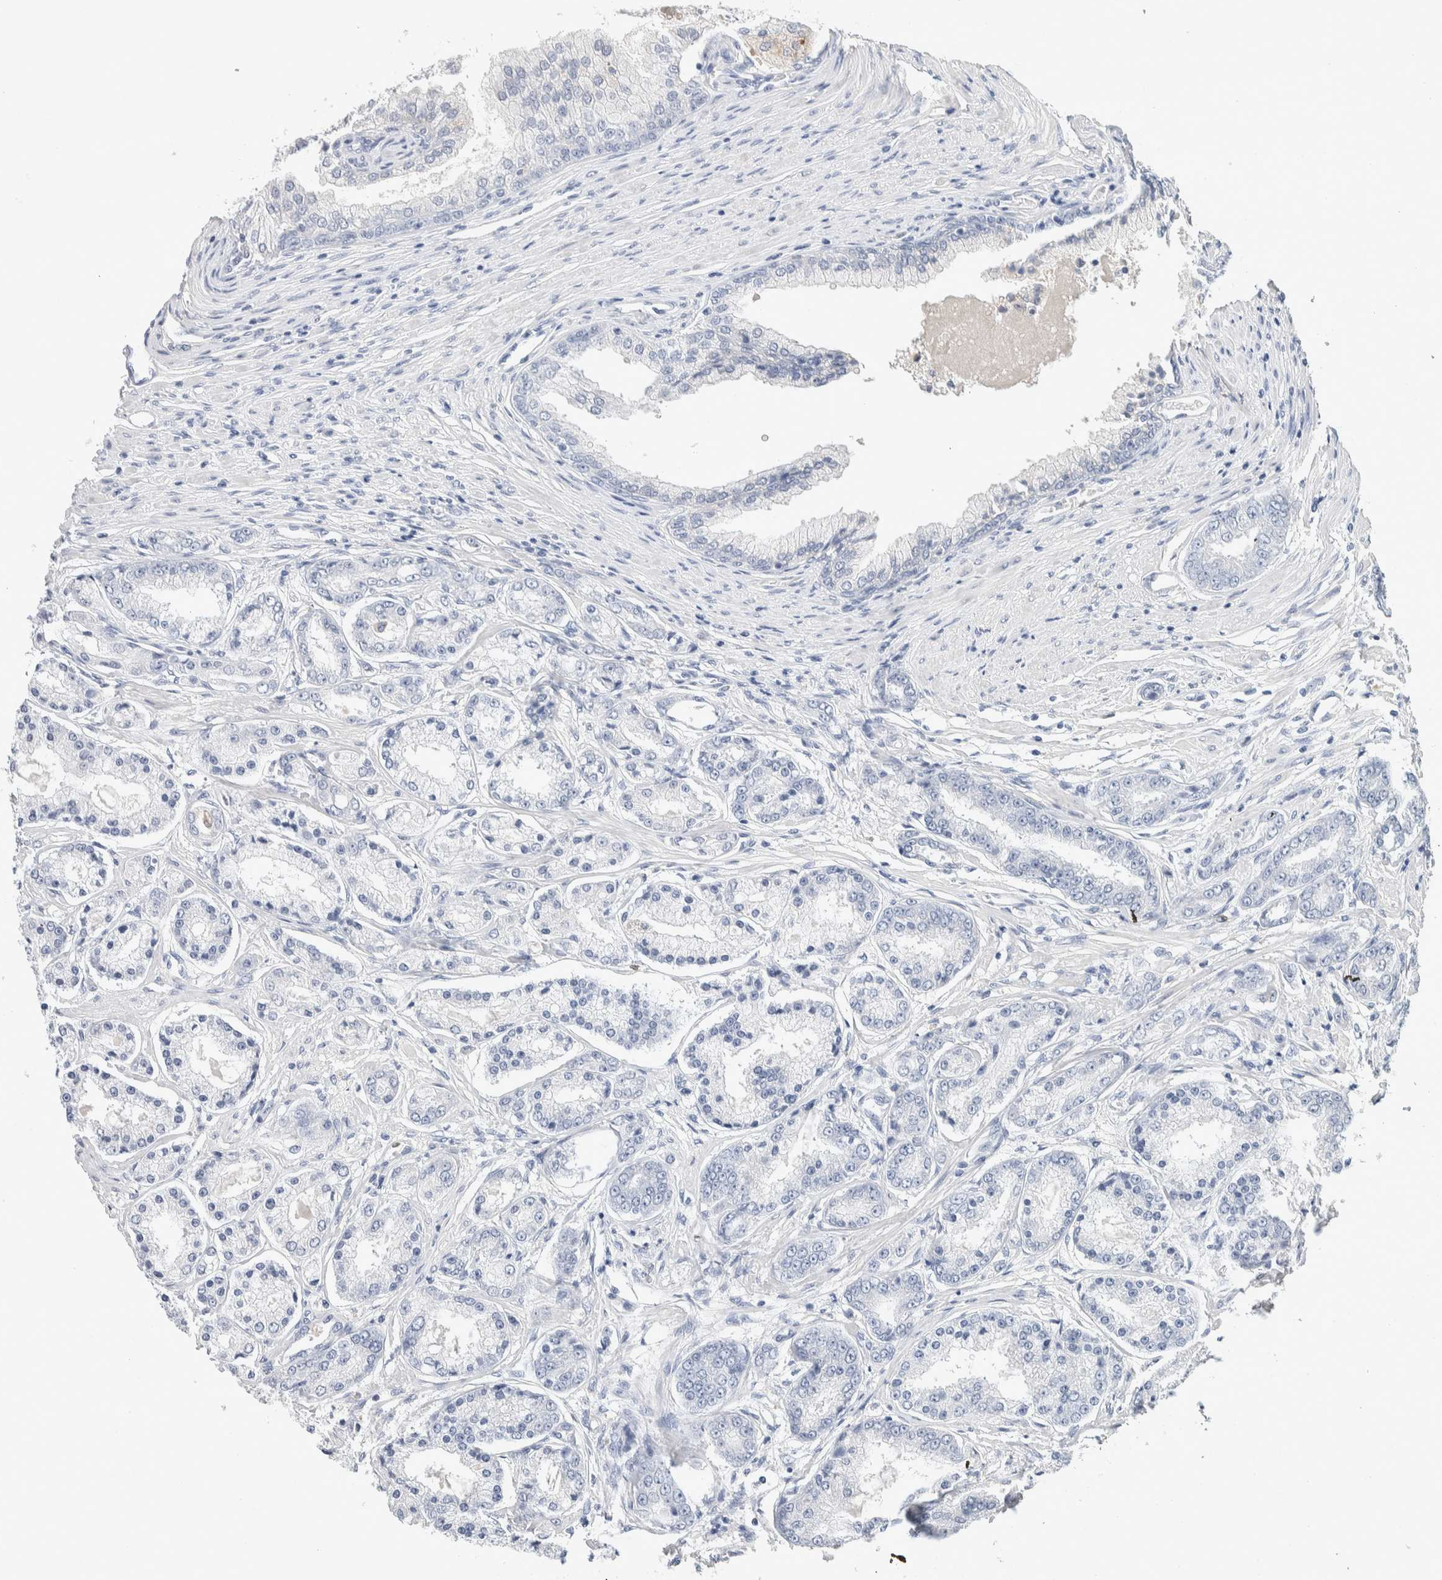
{"staining": {"intensity": "negative", "quantity": "none", "location": "none"}, "tissue": "prostate cancer", "cell_type": "Tumor cells", "image_type": "cancer", "snomed": [{"axis": "morphology", "description": "Adenocarcinoma, High grade"}, {"axis": "topography", "description": "Prostate"}], "caption": "Immunohistochemistry micrograph of neoplastic tissue: high-grade adenocarcinoma (prostate) stained with DAB demonstrates no significant protein staining in tumor cells.", "gene": "NCF2", "patient": {"sex": "male", "age": 59}}